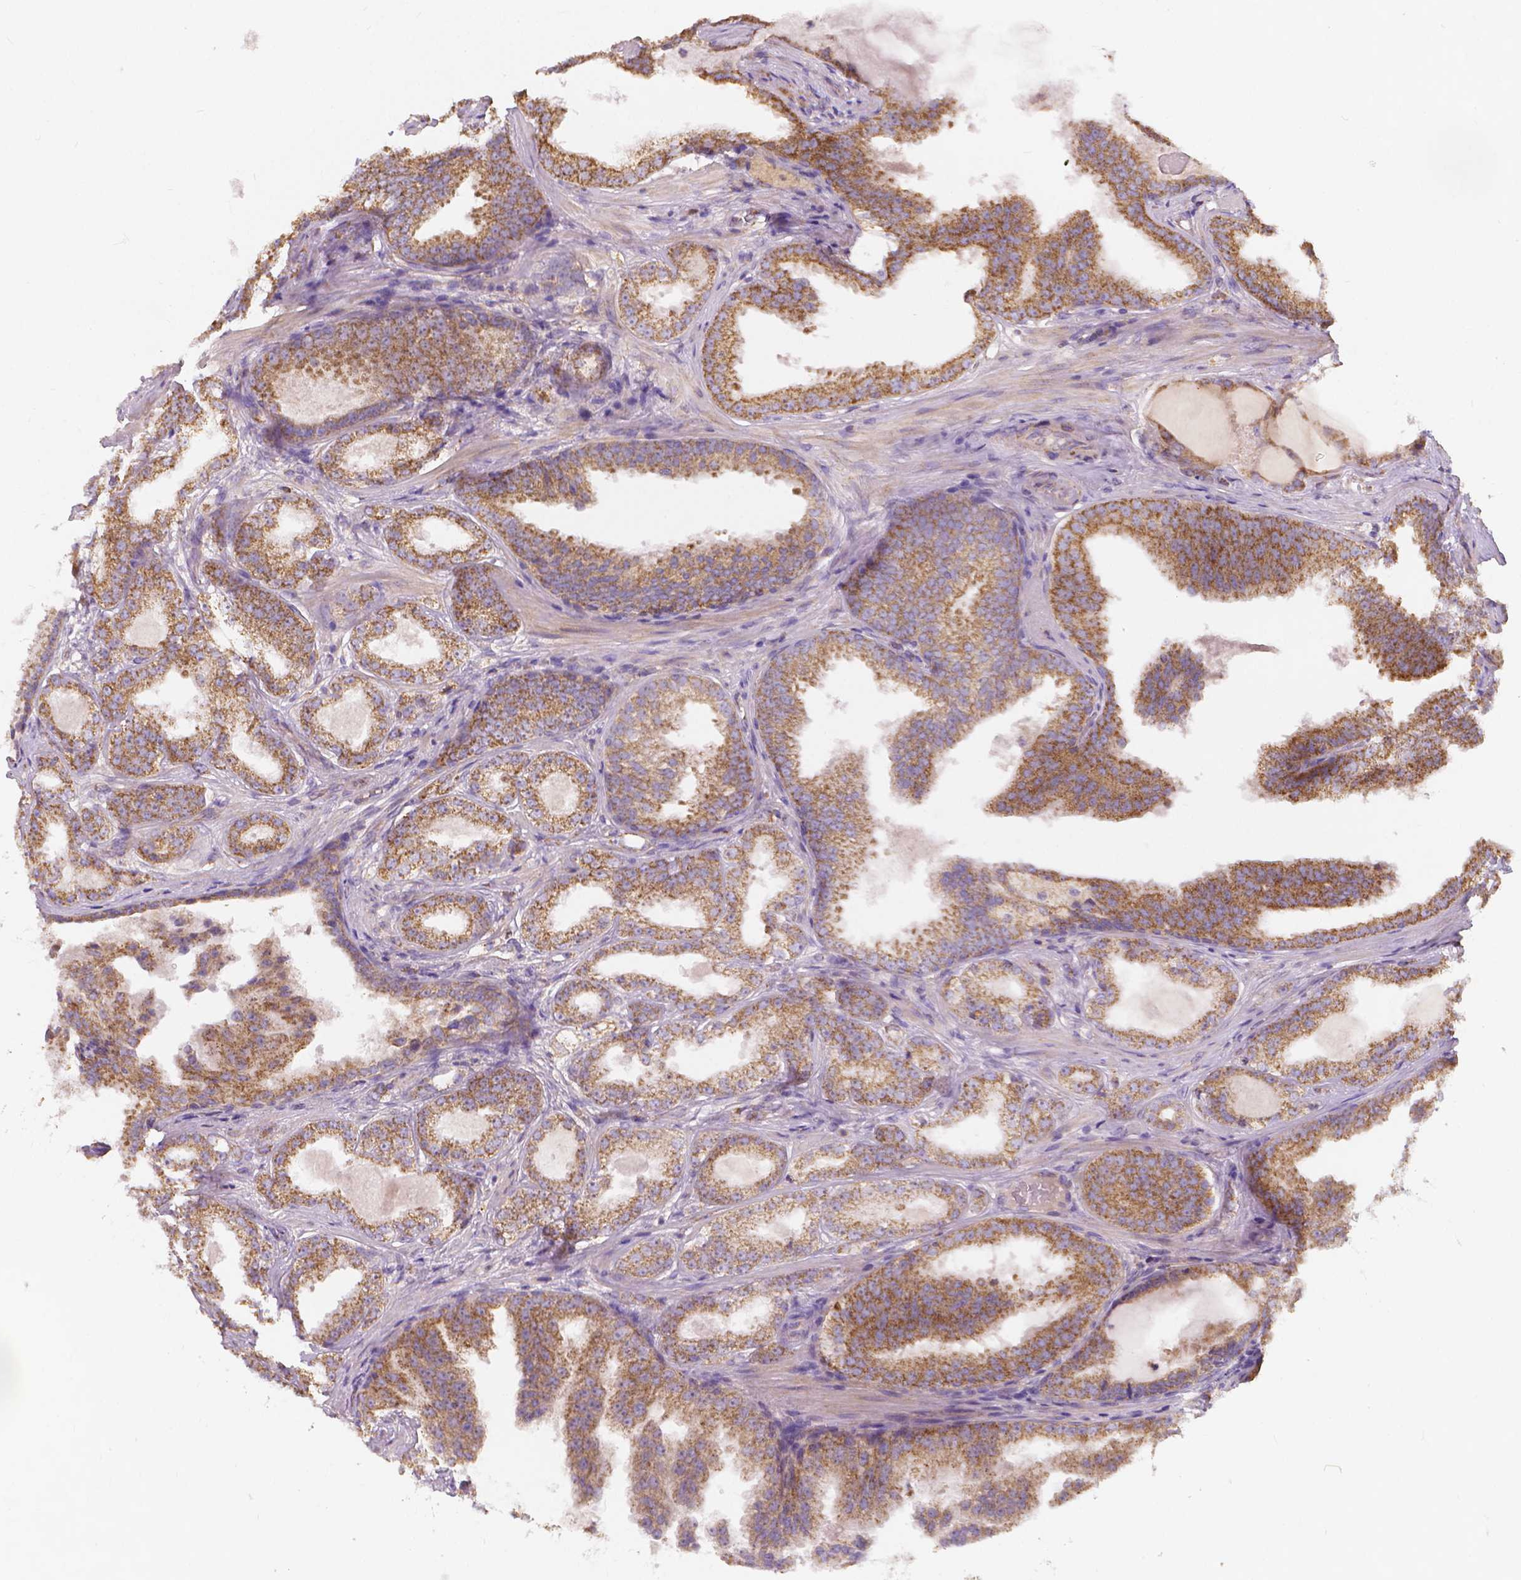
{"staining": {"intensity": "moderate", "quantity": ">75%", "location": "cytoplasmic/membranous"}, "tissue": "prostate cancer", "cell_type": "Tumor cells", "image_type": "cancer", "snomed": [{"axis": "morphology", "description": "Adenocarcinoma, Low grade"}, {"axis": "topography", "description": "Prostate"}], "caption": "Immunohistochemistry micrograph of neoplastic tissue: human adenocarcinoma (low-grade) (prostate) stained using immunohistochemistry (IHC) displays medium levels of moderate protein expression localized specifically in the cytoplasmic/membranous of tumor cells, appearing as a cytoplasmic/membranous brown color.", "gene": "SNCAIP", "patient": {"sex": "male", "age": 65}}